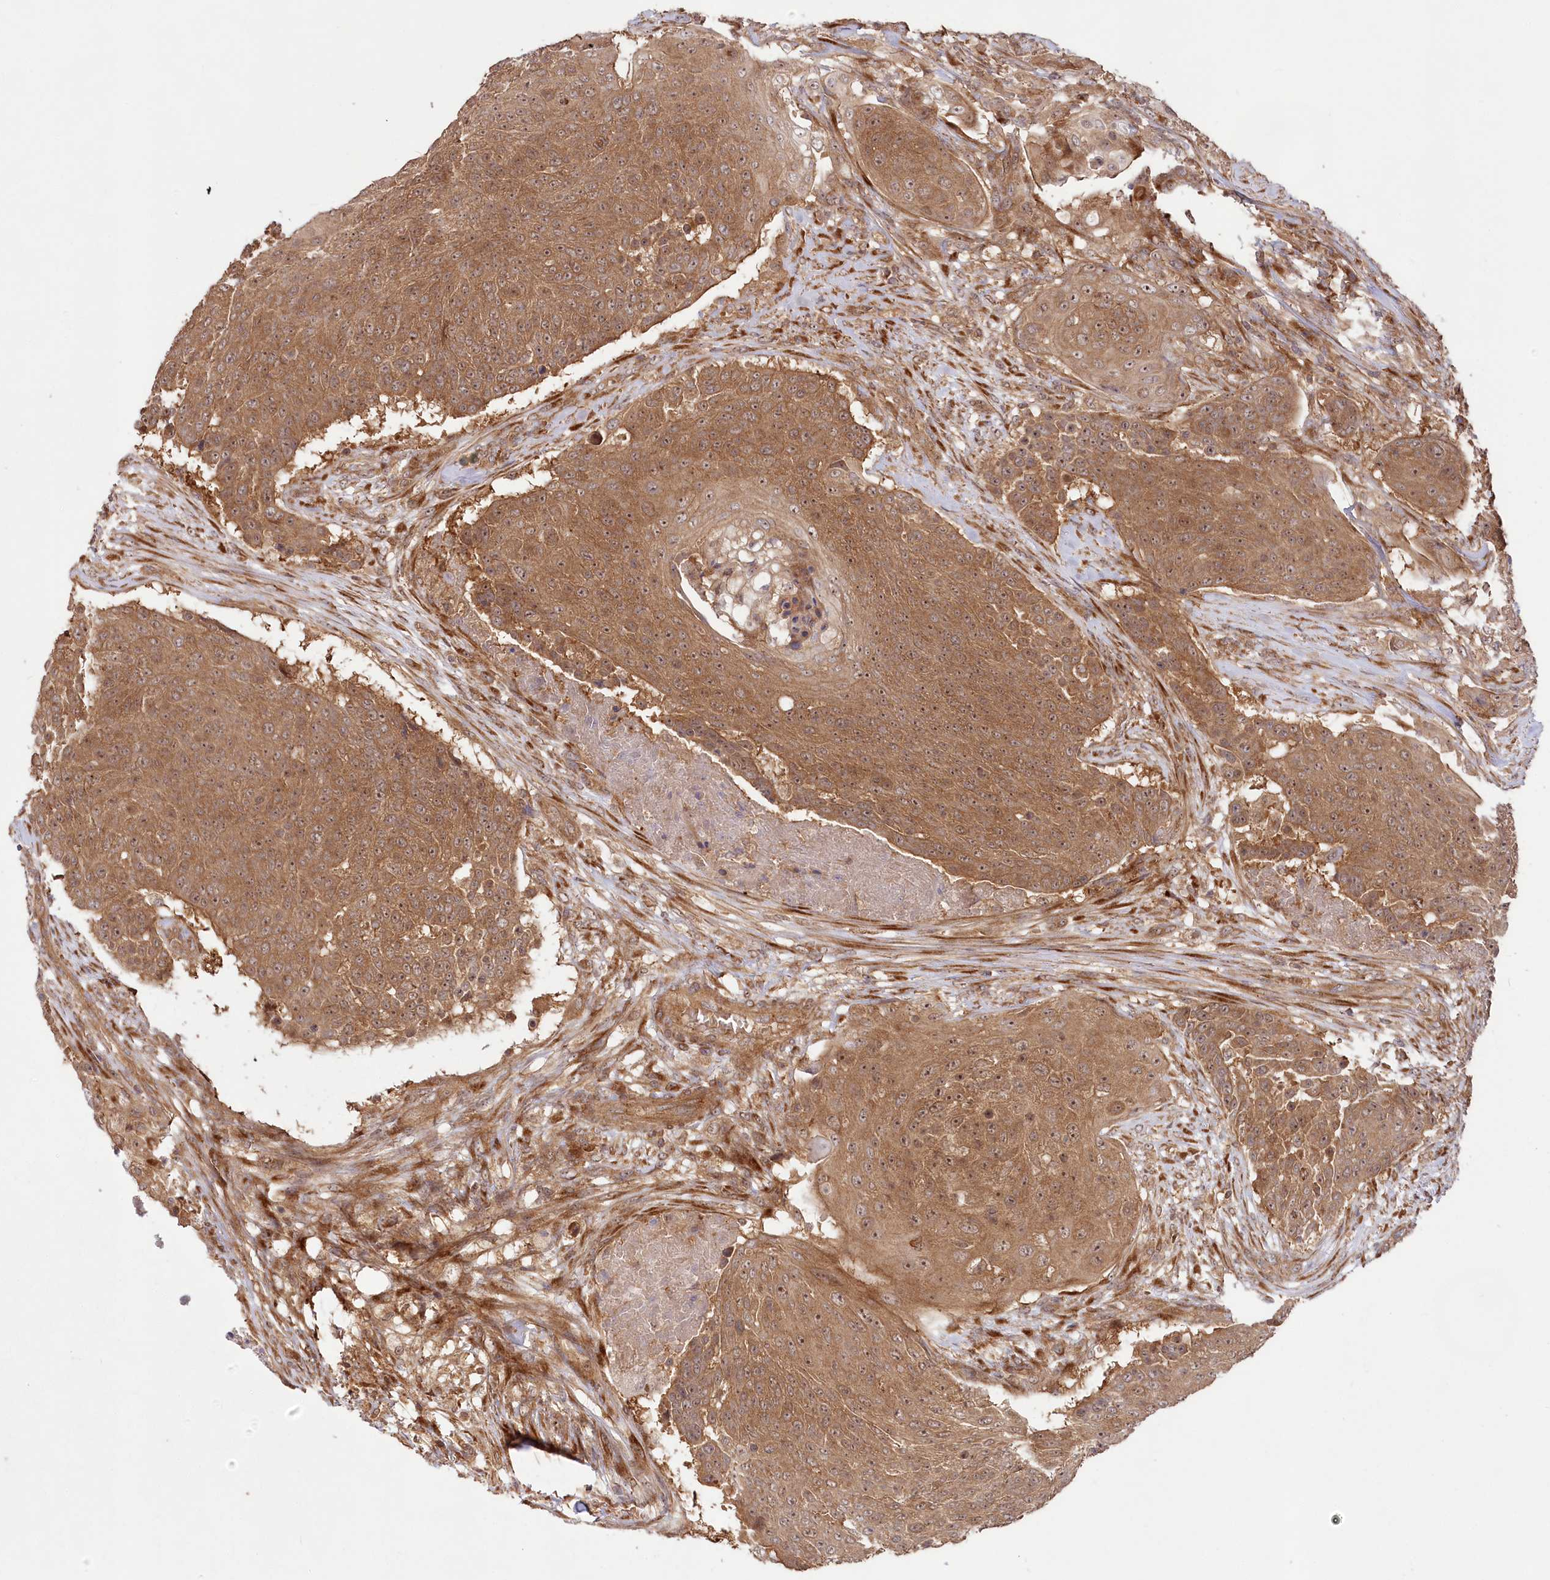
{"staining": {"intensity": "moderate", "quantity": ">75%", "location": "cytoplasmic/membranous,nuclear"}, "tissue": "urothelial cancer", "cell_type": "Tumor cells", "image_type": "cancer", "snomed": [{"axis": "morphology", "description": "Urothelial carcinoma, High grade"}, {"axis": "topography", "description": "Urinary bladder"}], "caption": "Immunohistochemical staining of human high-grade urothelial carcinoma demonstrates medium levels of moderate cytoplasmic/membranous and nuclear staining in about >75% of tumor cells. The staining is performed using DAB brown chromogen to label protein expression. The nuclei are counter-stained blue using hematoxylin.", "gene": "TBCA", "patient": {"sex": "female", "age": 63}}